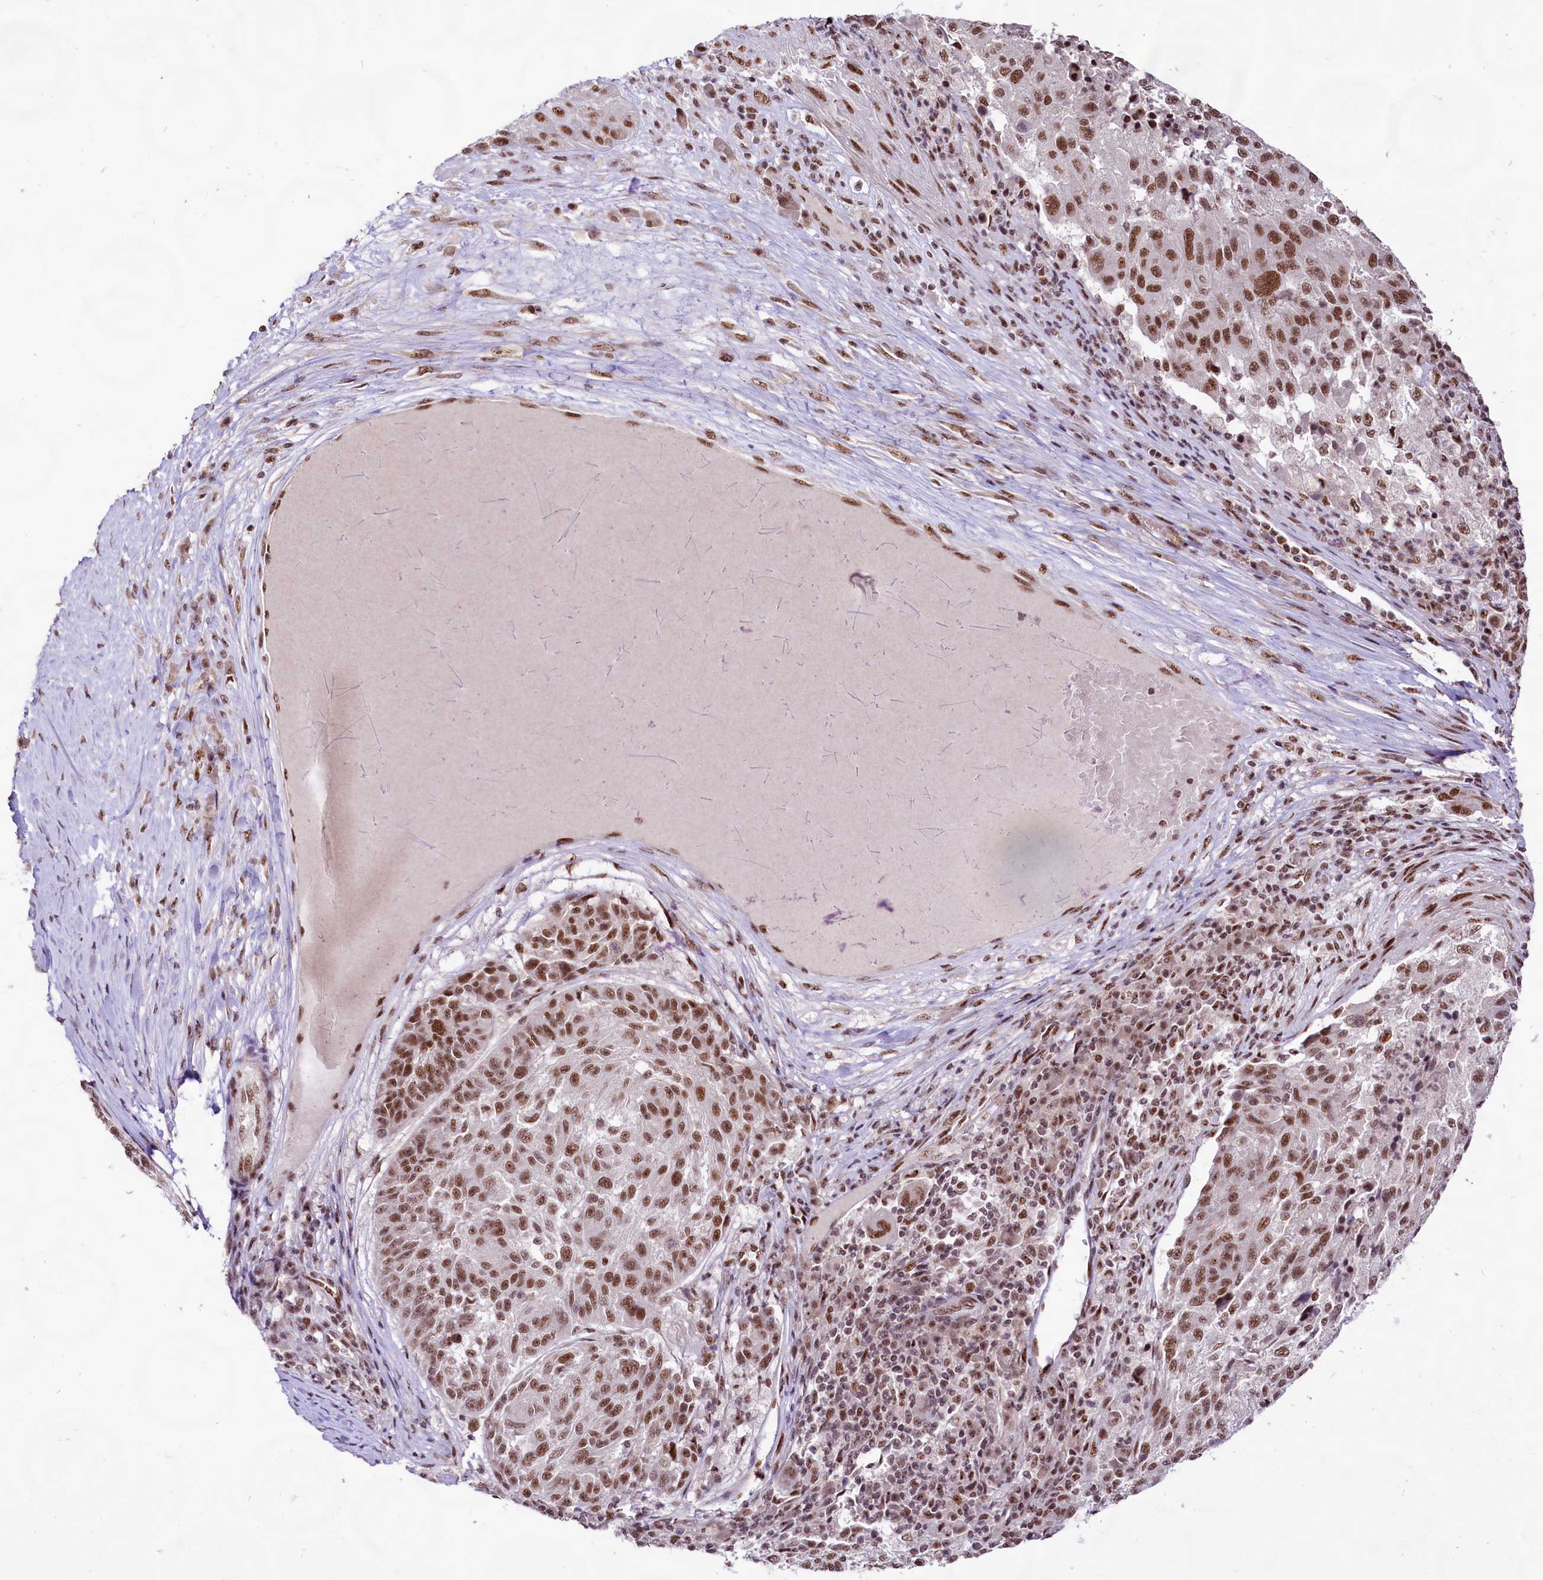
{"staining": {"intensity": "moderate", "quantity": ">75%", "location": "nuclear"}, "tissue": "melanoma", "cell_type": "Tumor cells", "image_type": "cancer", "snomed": [{"axis": "morphology", "description": "Malignant melanoma, NOS"}, {"axis": "topography", "description": "Skin"}], "caption": "Immunohistochemical staining of malignant melanoma exhibits medium levels of moderate nuclear protein positivity in about >75% of tumor cells.", "gene": "HIRA", "patient": {"sex": "male", "age": 53}}